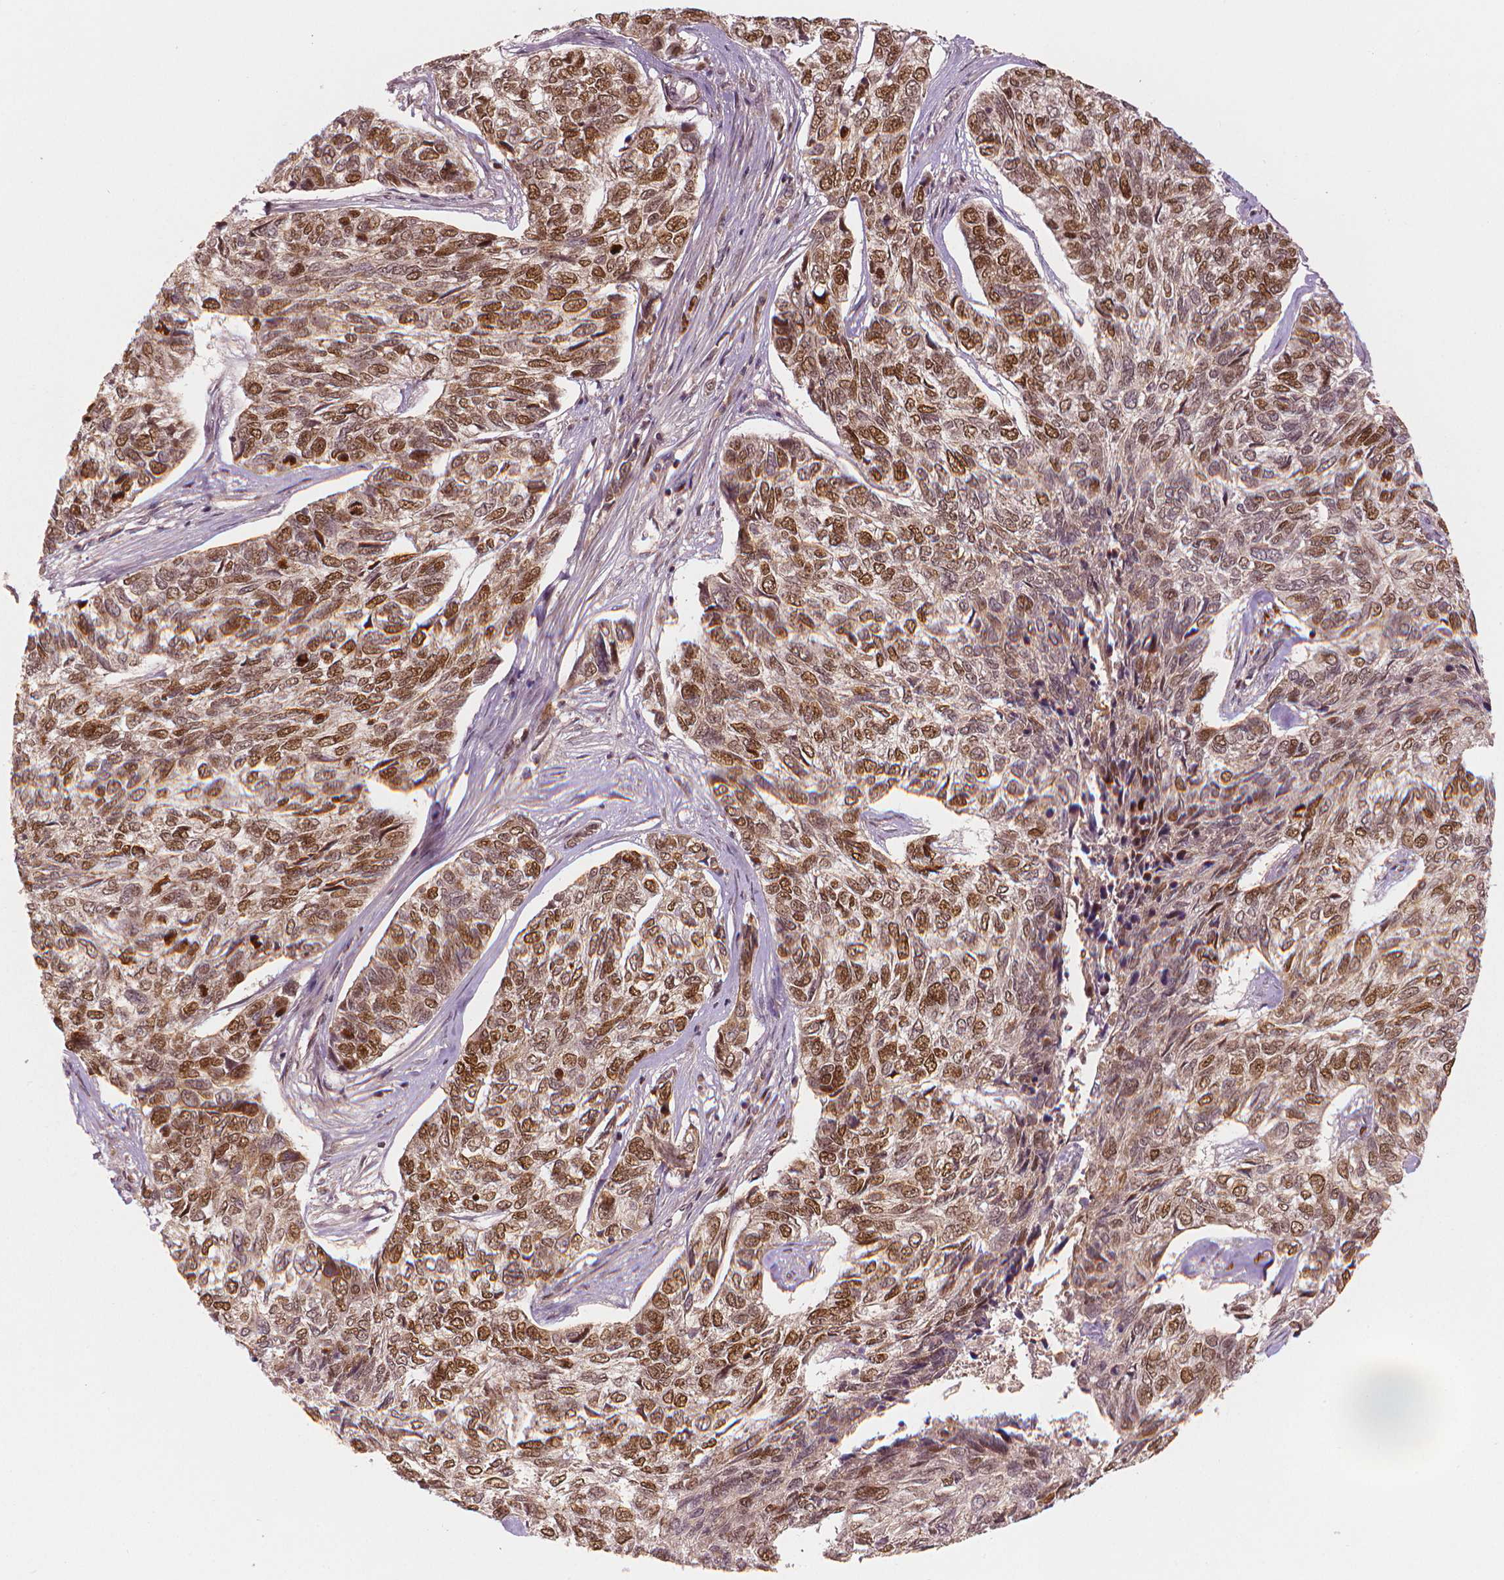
{"staining": {"intensity": "moderate", "quantity": ">75%", "location": "nuclear"}, "tissue": "skin cancer", "cell_type": "Tumor cells", "image_type": "cancer", "snomed": [{"axis": "morphology", "description": "Basal cell carcinoma"}, {"axis": "topography", "description": "Skin"}], "caption": "IHC histopathology image of neoplastic tissue: human skin cancer (basal cell carcinoma) stained using IHC shows medium levels of moderate protein expression localized specifically in the nuclear of tumor cells, appearing as a nuclear brown color.", "gene": "NSD2", "patient": {"sex": "female", "age": 65}}